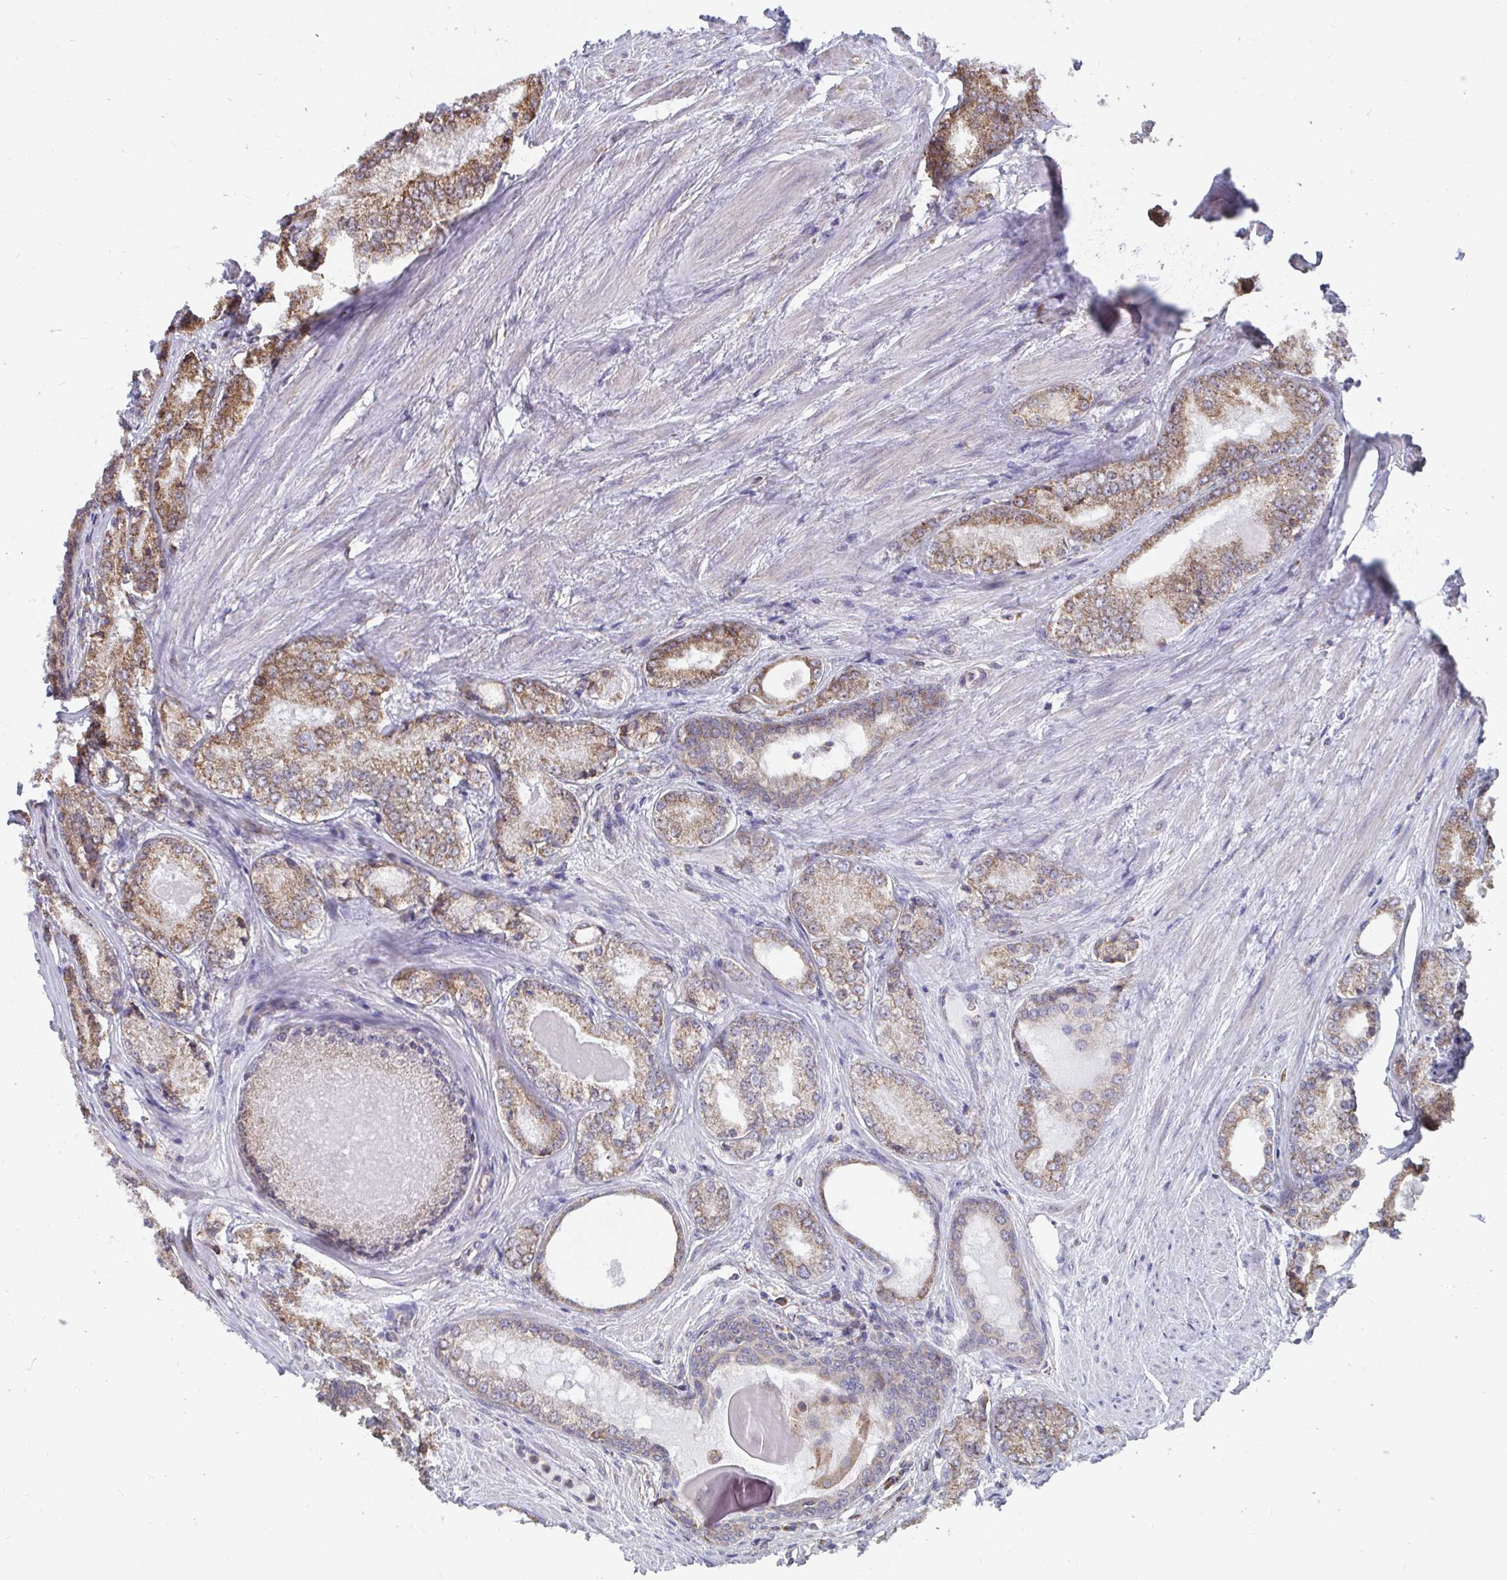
{"staining": {"intensity": "moderate", "quantity": ">75%", "location": "cytoplasmic/membranous"}, "tissue": "prostate cancer", "cell_type": "Tumor cells", "image_type": "cancer", "snomed": [{"axis": "morphology", "description": "Adenocarcinoma, NOS"}, {"axis": "morphology", "description": "Adenocarcinoma, Low grade"}, {"axis": "topography", "description": "Prostate"}], "caption": "Moderate cytoplasmic/membranous staining for a protein is present in approximately >75% of tumor cells of adenocarcinoma (prostate) using IHC.", "gene": "ELAVL1", "patient": {"sex": "male", "age": 68}}